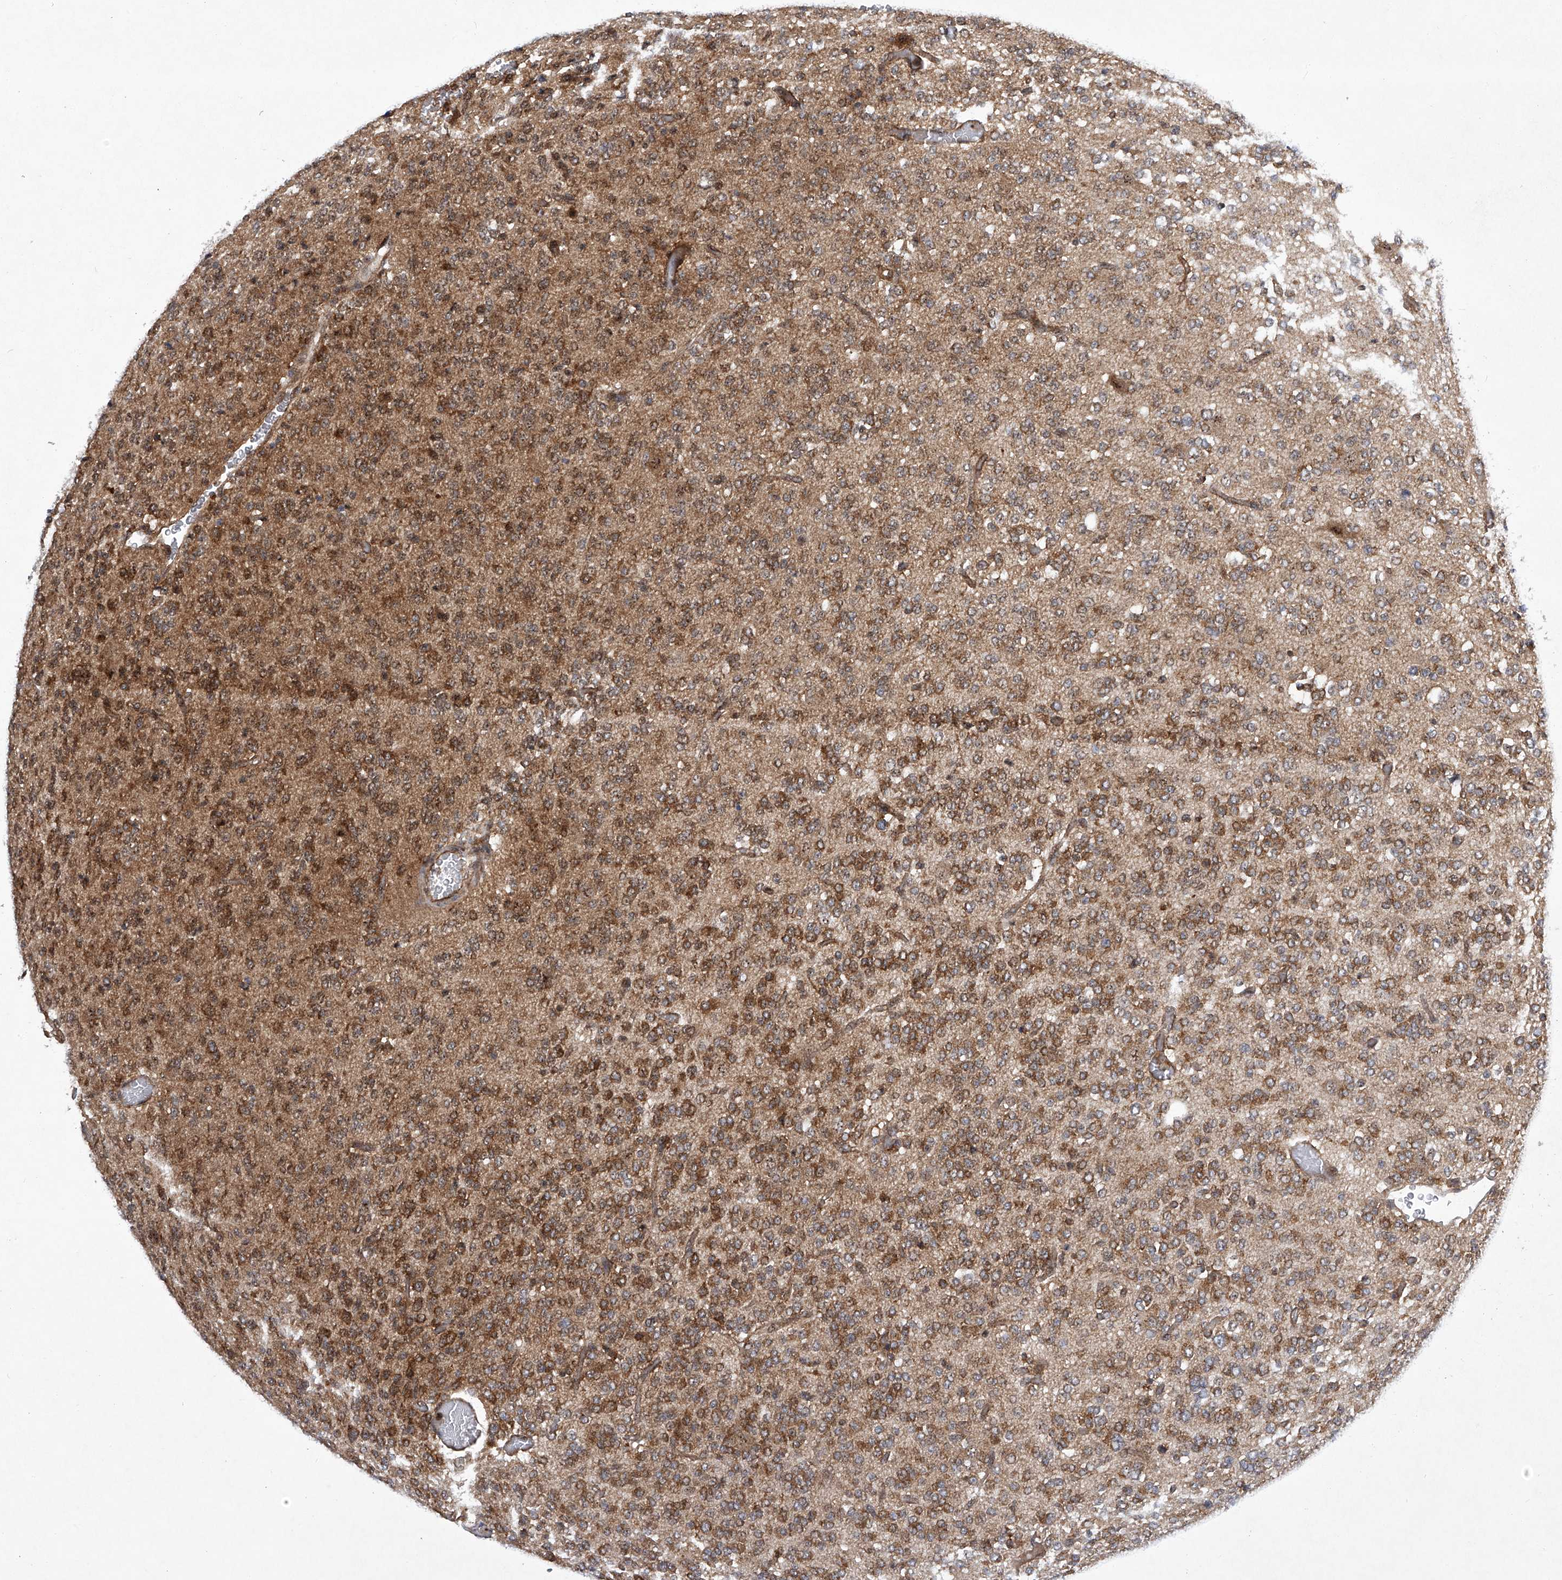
{"staining": {"intensity": "moderate", "quantity": ">75%", "location": "cytoplasmic/membranous,nuclear"}, "tissue": "glioma", "cell_type": "Tumor cells", "image_type": "cancer", "snomed": [{"axis": "morphology", "description": "Glioma, malignant, Low grade"}, {"axis": "topography", "description": "Brain"}], "caption": "This photomicrograph exhibits immunohistochemistry staining of human malignant glioma (low-grade), with medium moderate cytoplasmic/membranous and nuclear expression in about >75% of tumor cells.", "gene": "CISH", "patient": {"sex": "male", "age": 38}}